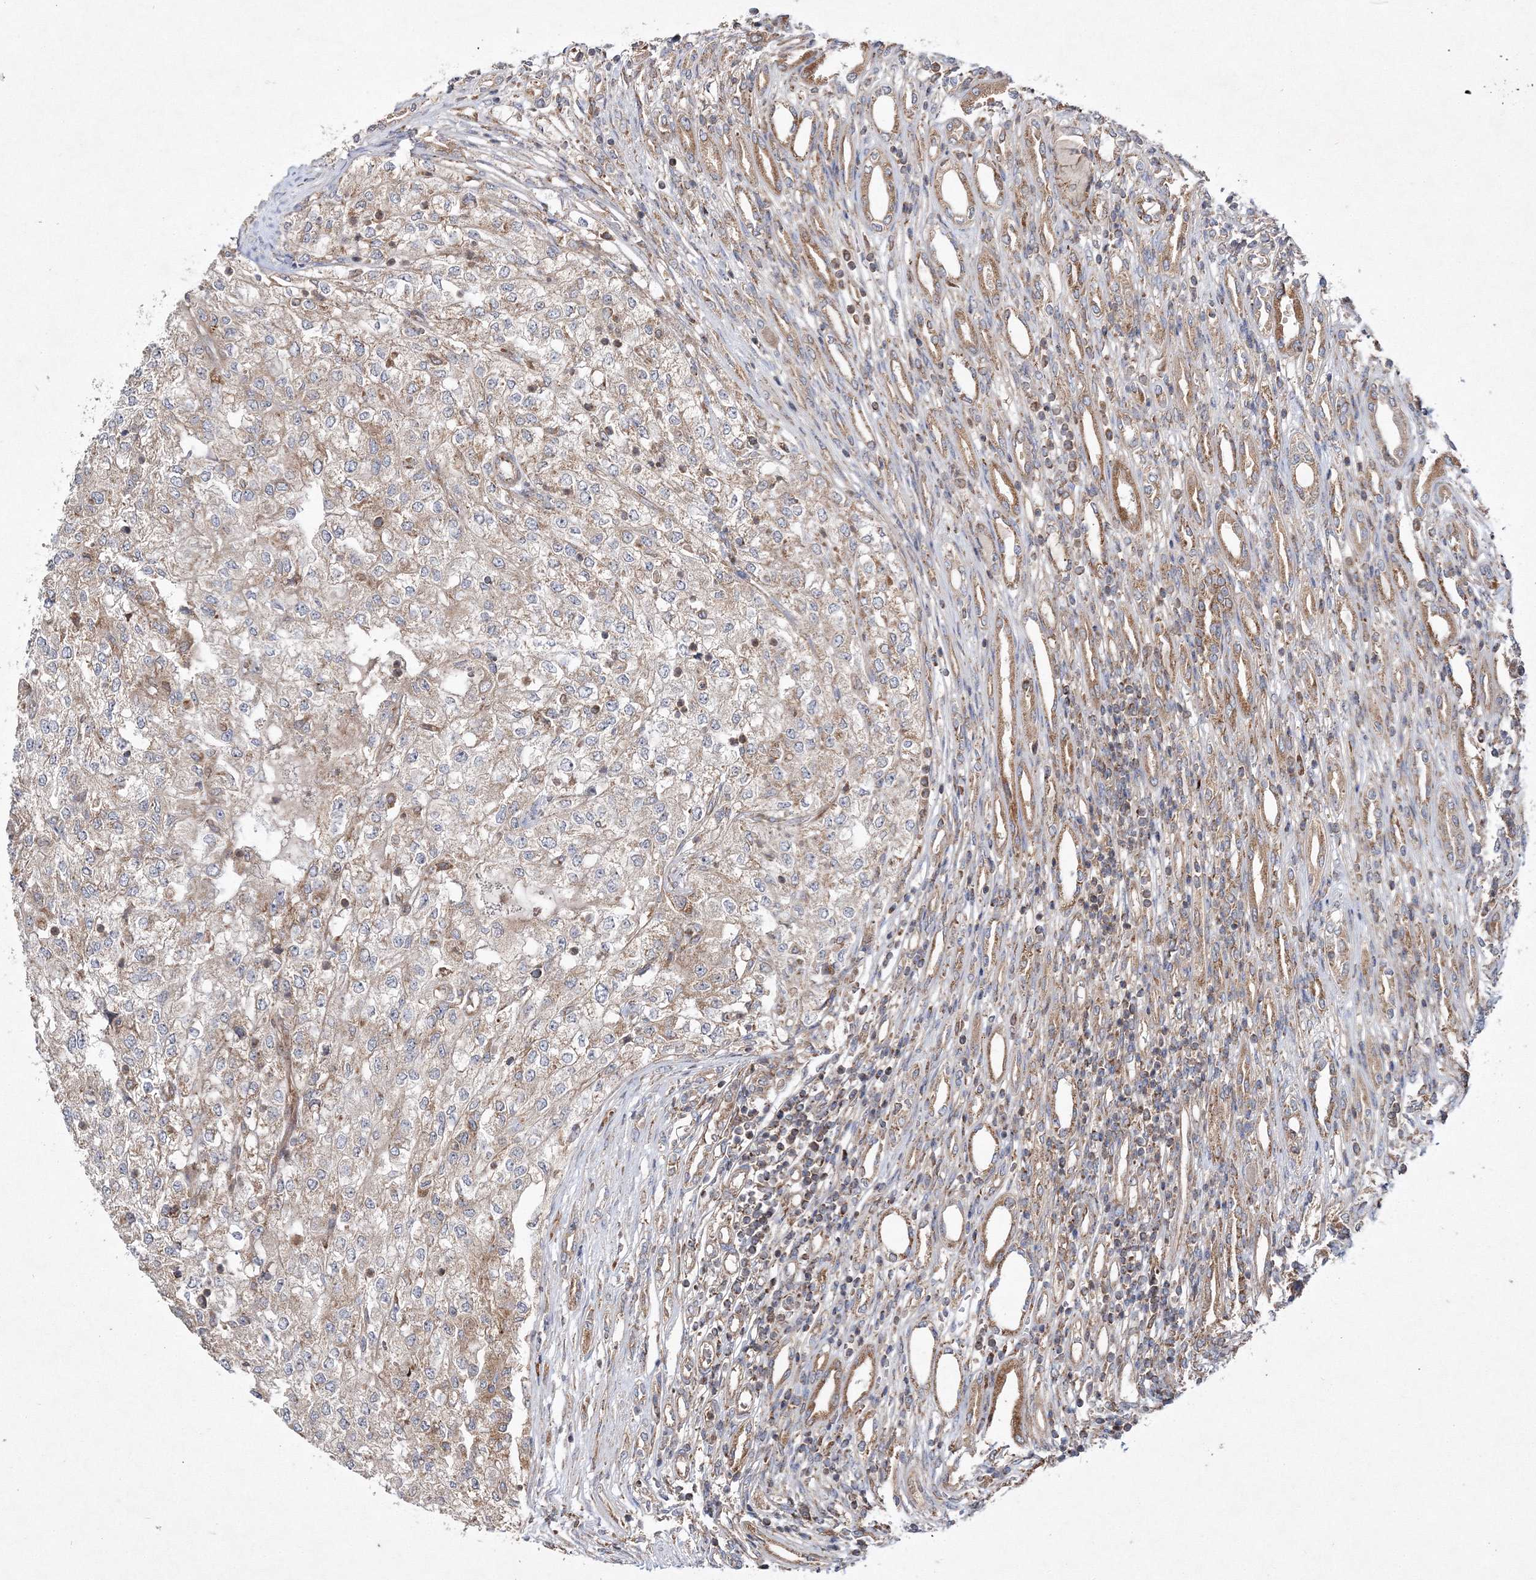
{"staining": {"intensity": "weak", "quantity": "<25%", "location": "cytoplasmic/membranous"}, "tissue": "renal cancer", "cell_type": "Tumor cells", "image_type": "cancer", "snomed": [{"axis": "morphology", "description": "Adenocarcinoma, NOS"}, {"axis": "topography", "description": "Kidney"}], "caption": "Human renal adenocarcinoma stained for a protein using IHC reveals no staining in tumor cells.", "gene": "DNAJC13", "patient": {"sex": "female", "age": 54}}